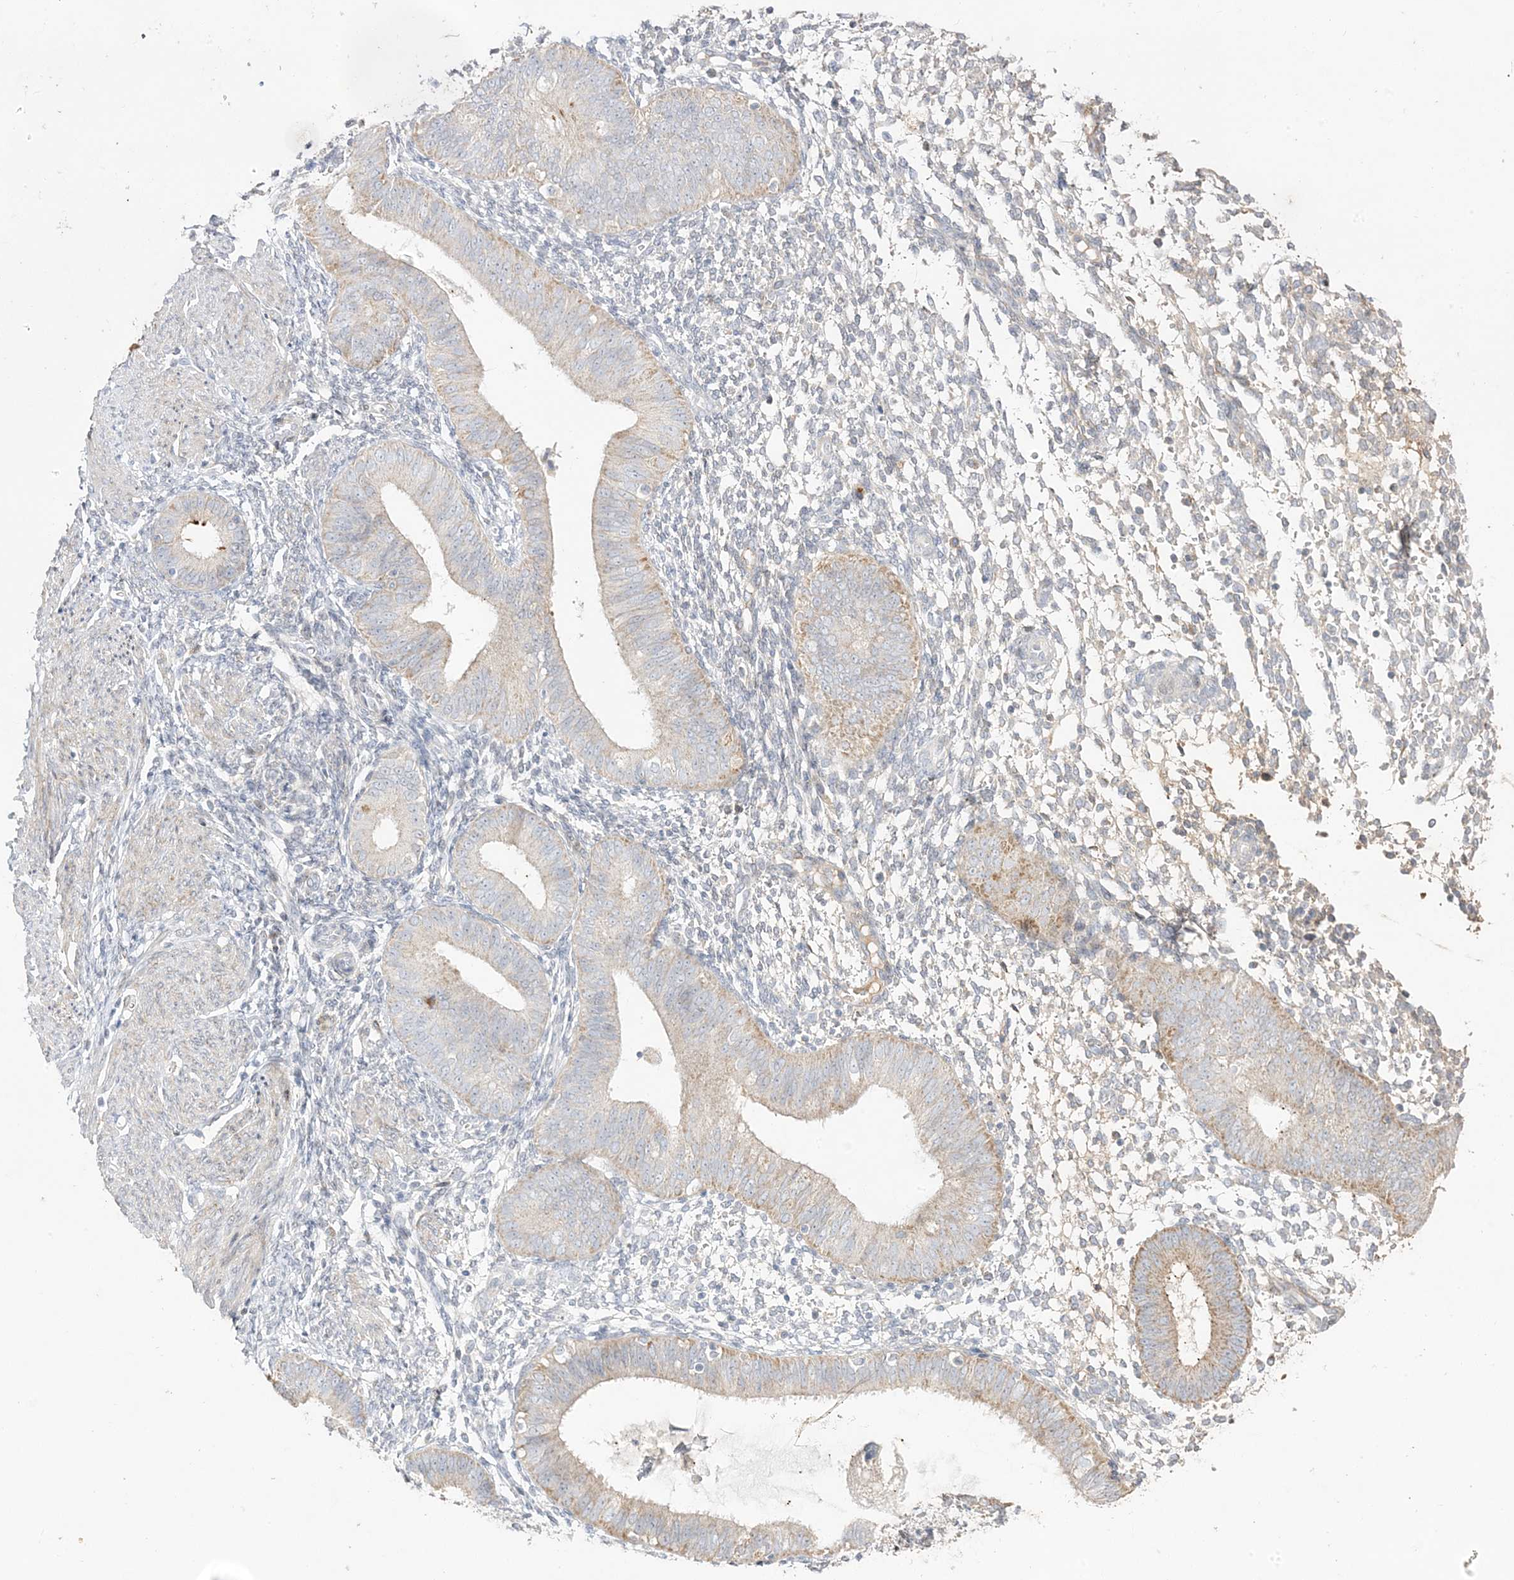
{"staining": {"intensity": "weak", "quantity": "<25%", "location": "cytoplasmic/membranous"}, "tissue": "endometrium", "cell_type": "Cells in endometrial stroma", "image_type": "normal", "snomed": [{"axis": "morphology", "description": "Normal tissue, NOS"}, {"axis": "topography", "description": "Uterus"}, {"axis": "topography", "description": "Endometrium"}], "caption": "DAB immunohistochemical staining of unremarkable endometrium reveals no significant expression in cells in endometrial stroma.", "gene": "TRANK1", "patient": {"sex": "female", "age": 48}}